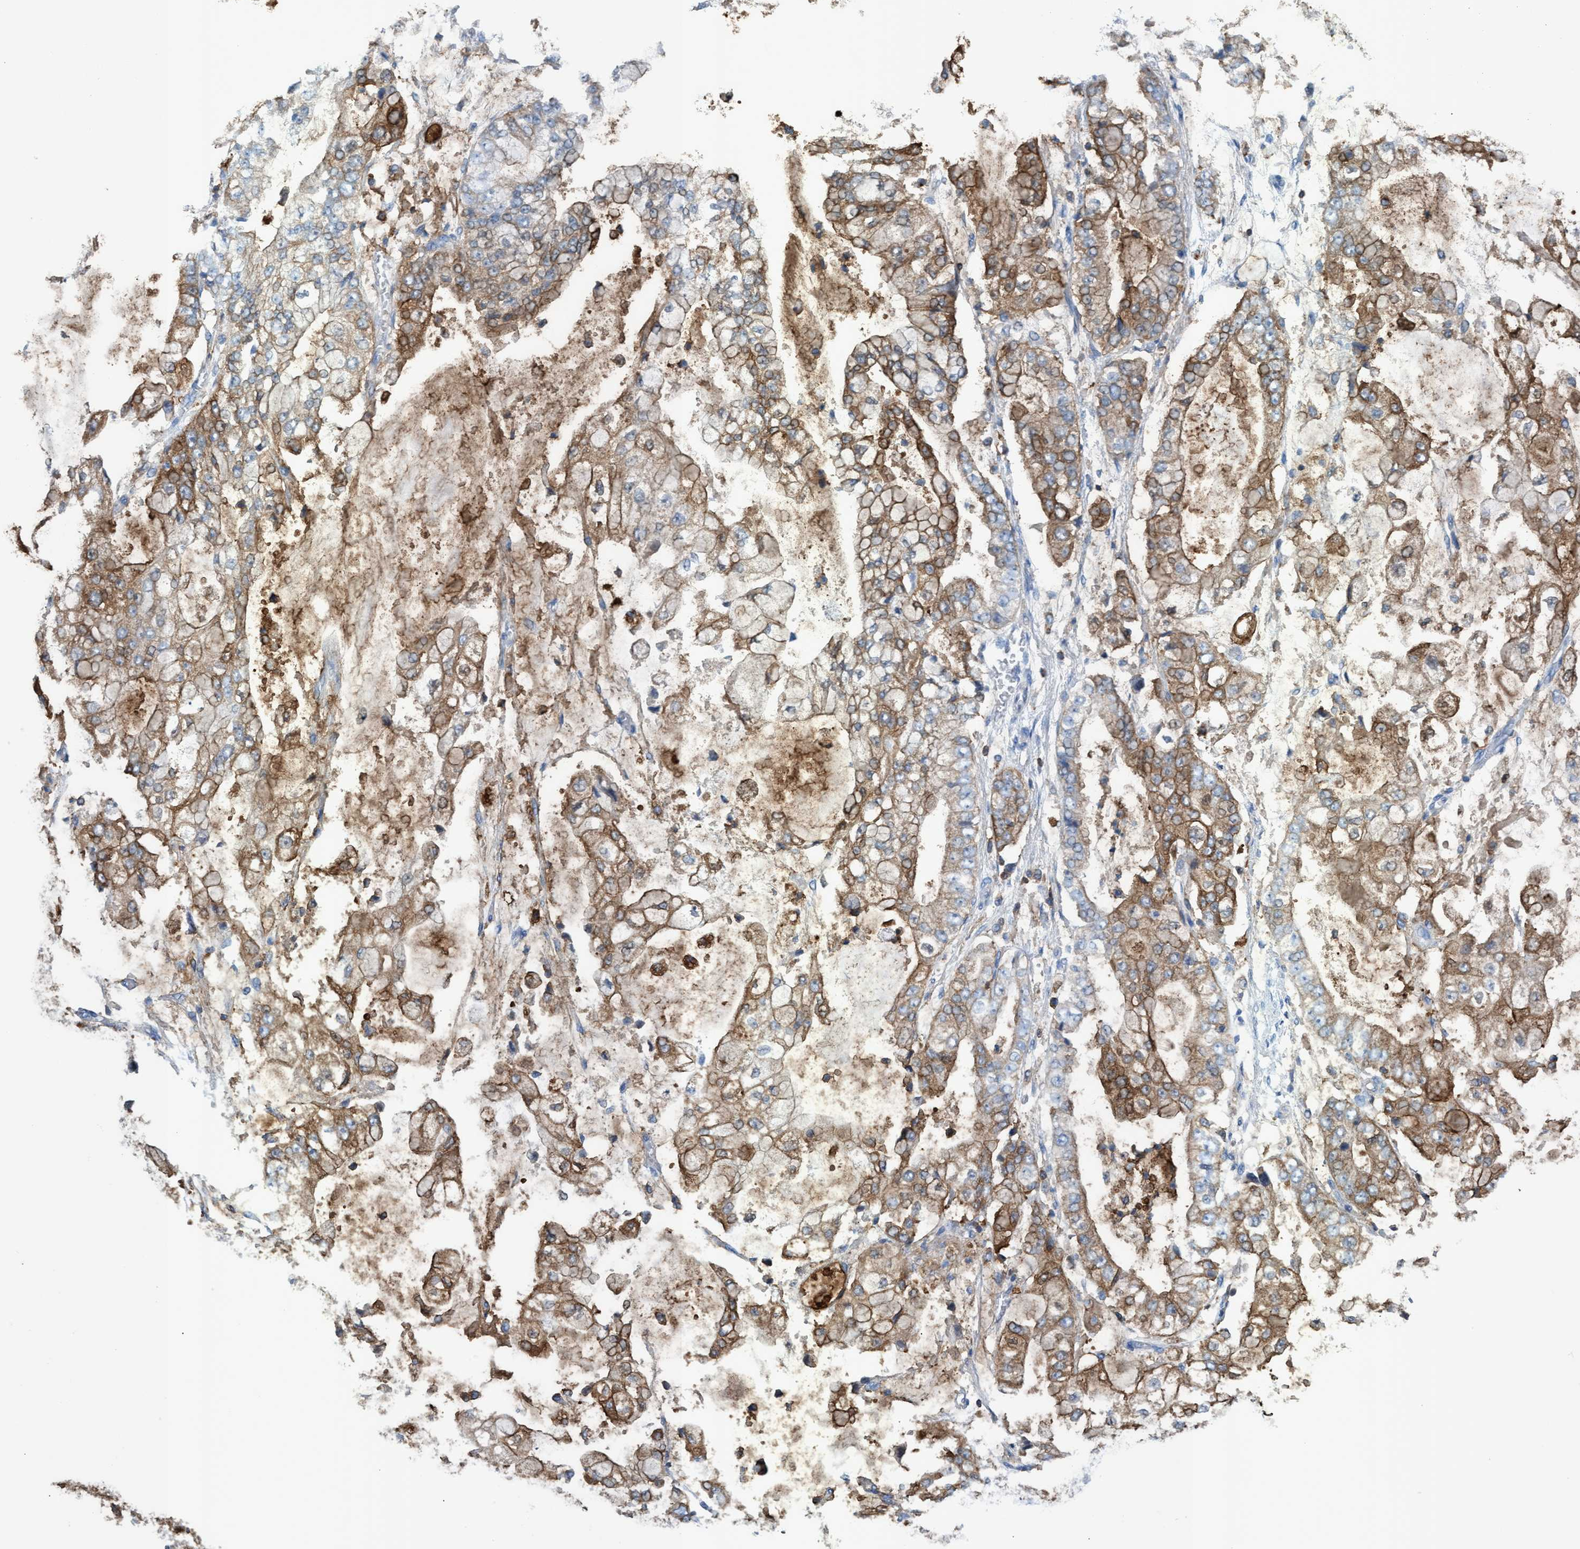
{"staining": {"intensity": "moderate", "quantity": ">75%", "location": "cytoplasmic/membranous"}, "tissue": "stomach cancer", "cell_type": "Tumor cells", "image_type": "cancer", "snomed": [{"axis": "morphology", "description": "Adenocarcinoma, NOS"}, {"axis": "topography", "description": "Stomach"}], "caption": "Stomach cancer (adenocarcinoma) stained with a brown dye shows moderate cytoplasmic/membranous positive expression in about >75% of tumor cells.", "gene": "EZR", "patient": {"sex": "male", "age": 76}}